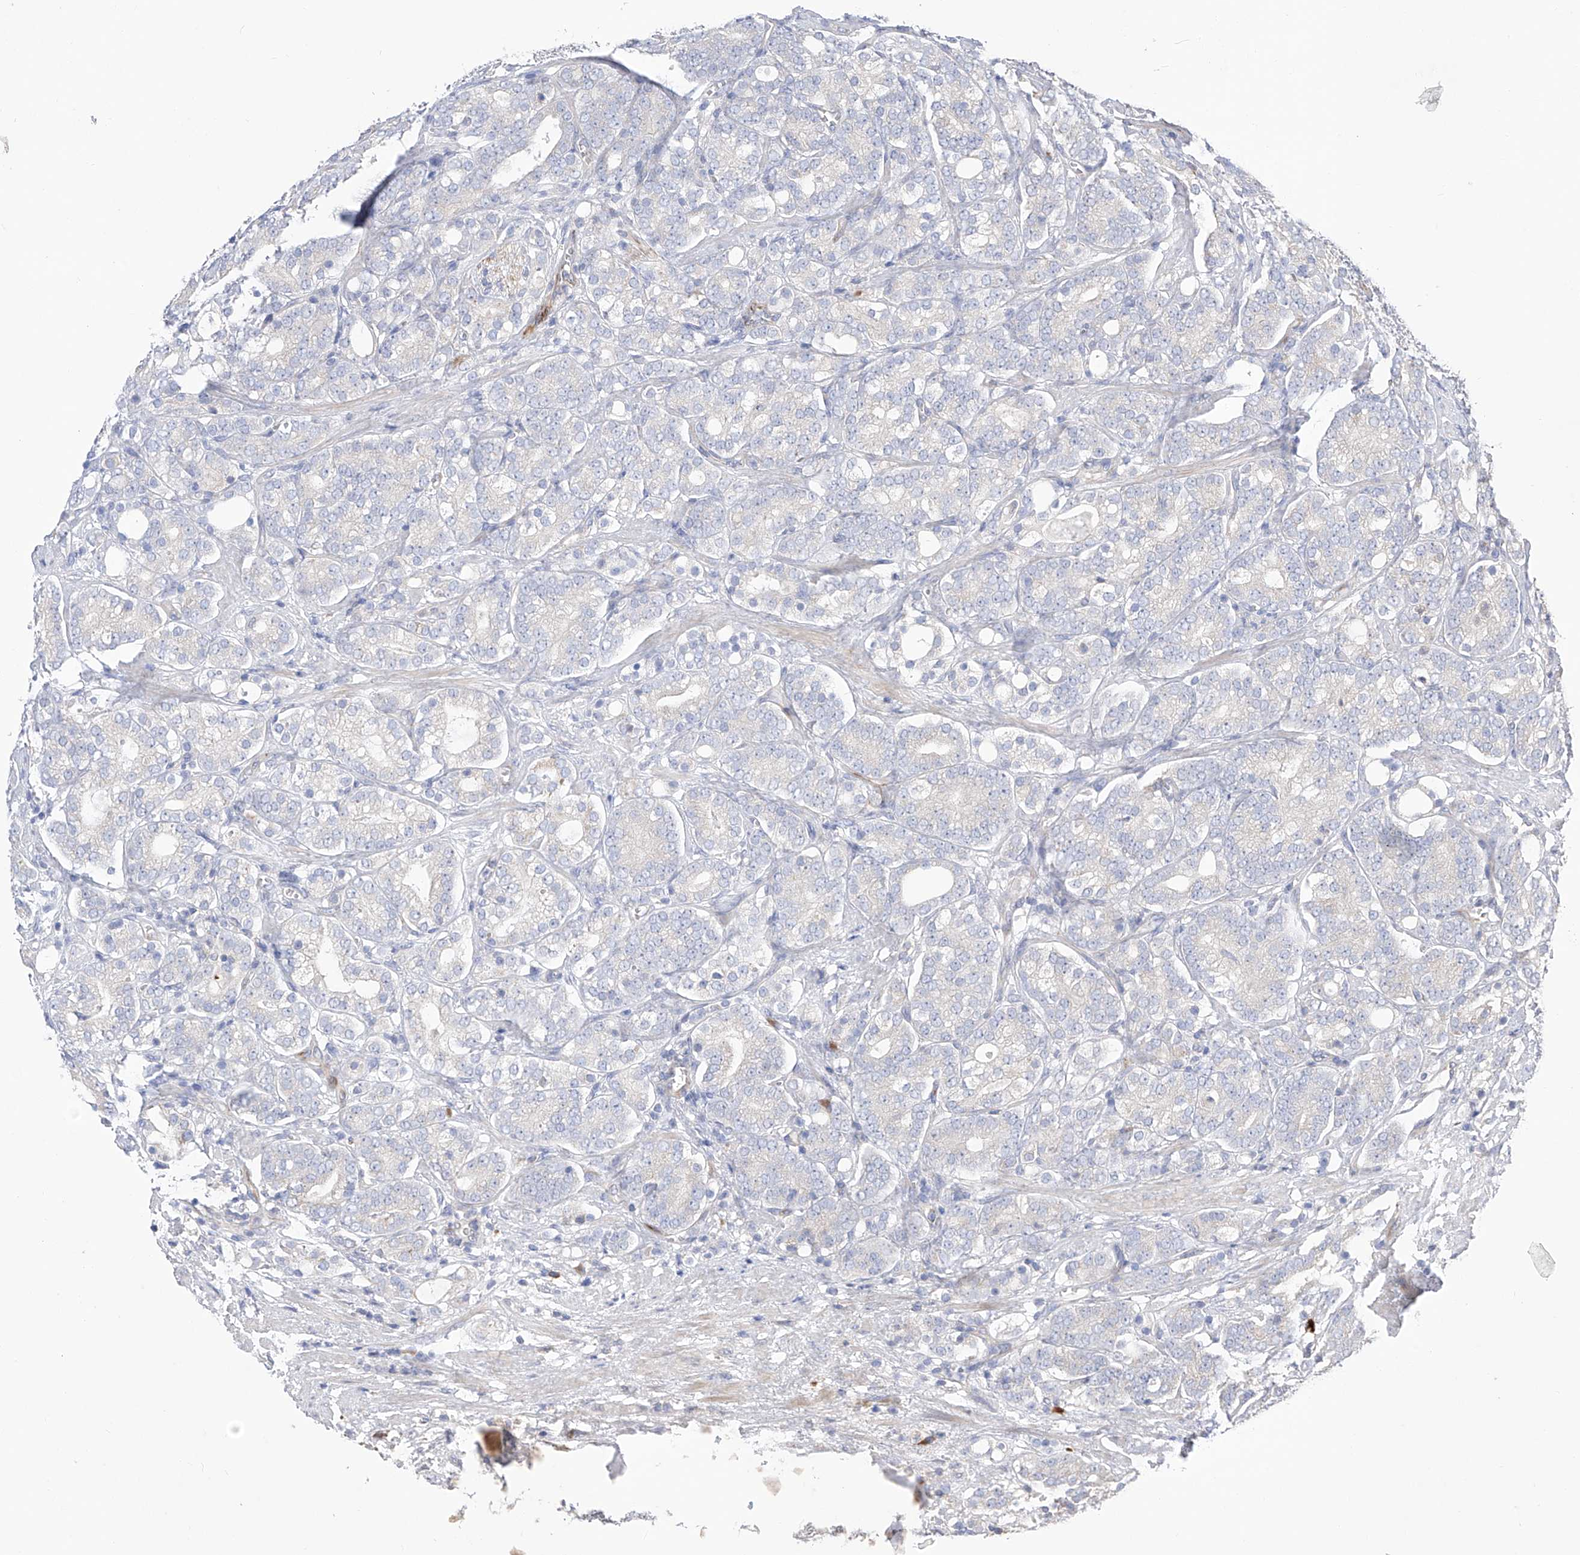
{"staining": {"intensity": "negative", "quantity": "none", "location": "none"}, "tissue": "prostate cancer", "cell_type": "Tumor cells", "image_type": "cancer", "snomed": [{"axis": "morphology", "description": "Adenocarcinoma, High grade"}, {"axis": "topography", "description": "Prostate"}], "caption": "An immunohistochemistry image of prostate cancer (high-grade adenocarcinoma) is shown. There is no staining in tumor cells of prostate cancer (high-grade adenocarcinoma). The staining was performed using DAB (3,3'-diaminobenzidine) to visualize the protein expression in brown, while the nuclei were stained in blue with hematoxylin (Magnification: 20x).", "gene": "NFATC4", "patient": {"sex": "male", "age": 57}}